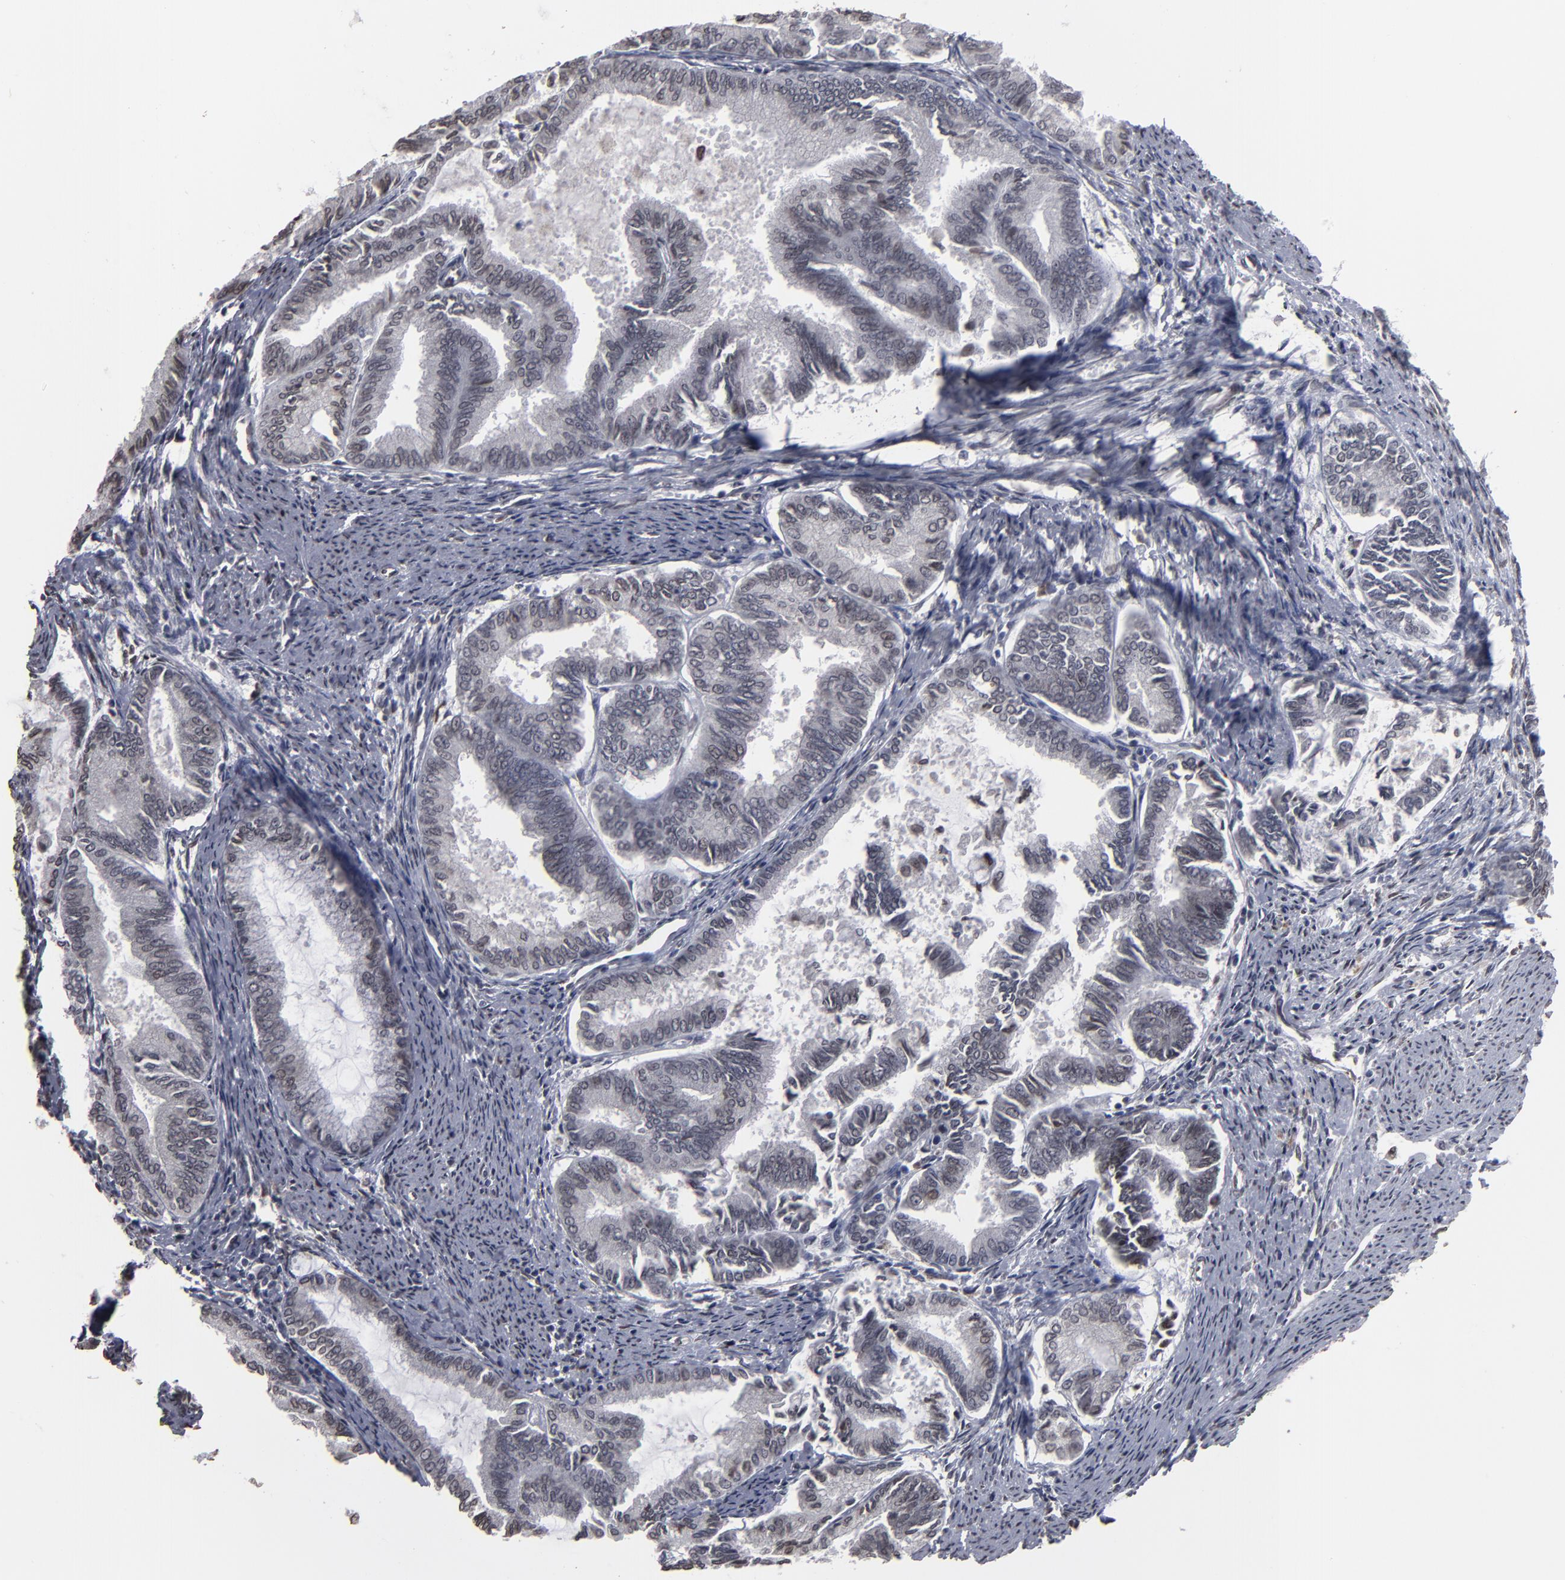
{"staining": {"intensity": "weak", "quantity": "<25%", "location": "nuclear"}, "tissue": "endometrial cancer", "cell_type": "Tumor cells", "image_type": "cancer", "snomed": [{"axis": "morphology", "description": "Adenocarcinoma, NOS"}, {"axis": "topography", "description": "Endometrium"}], "caption": "This is a photomicrograph of immunohistochemistry (IHC) staining of endometrial cancer (adenocarcinoma), which shows no staining in tumor cells. Brightfield microscopy of immunohistochemistry (IHC) stained with DAB (3,3'-diaminobenzidine) (brown) and hematoxylin (blue), captured at high magnification.", "gene": "BAZ1A", "patient": {"sex": "female", "age": 86}}